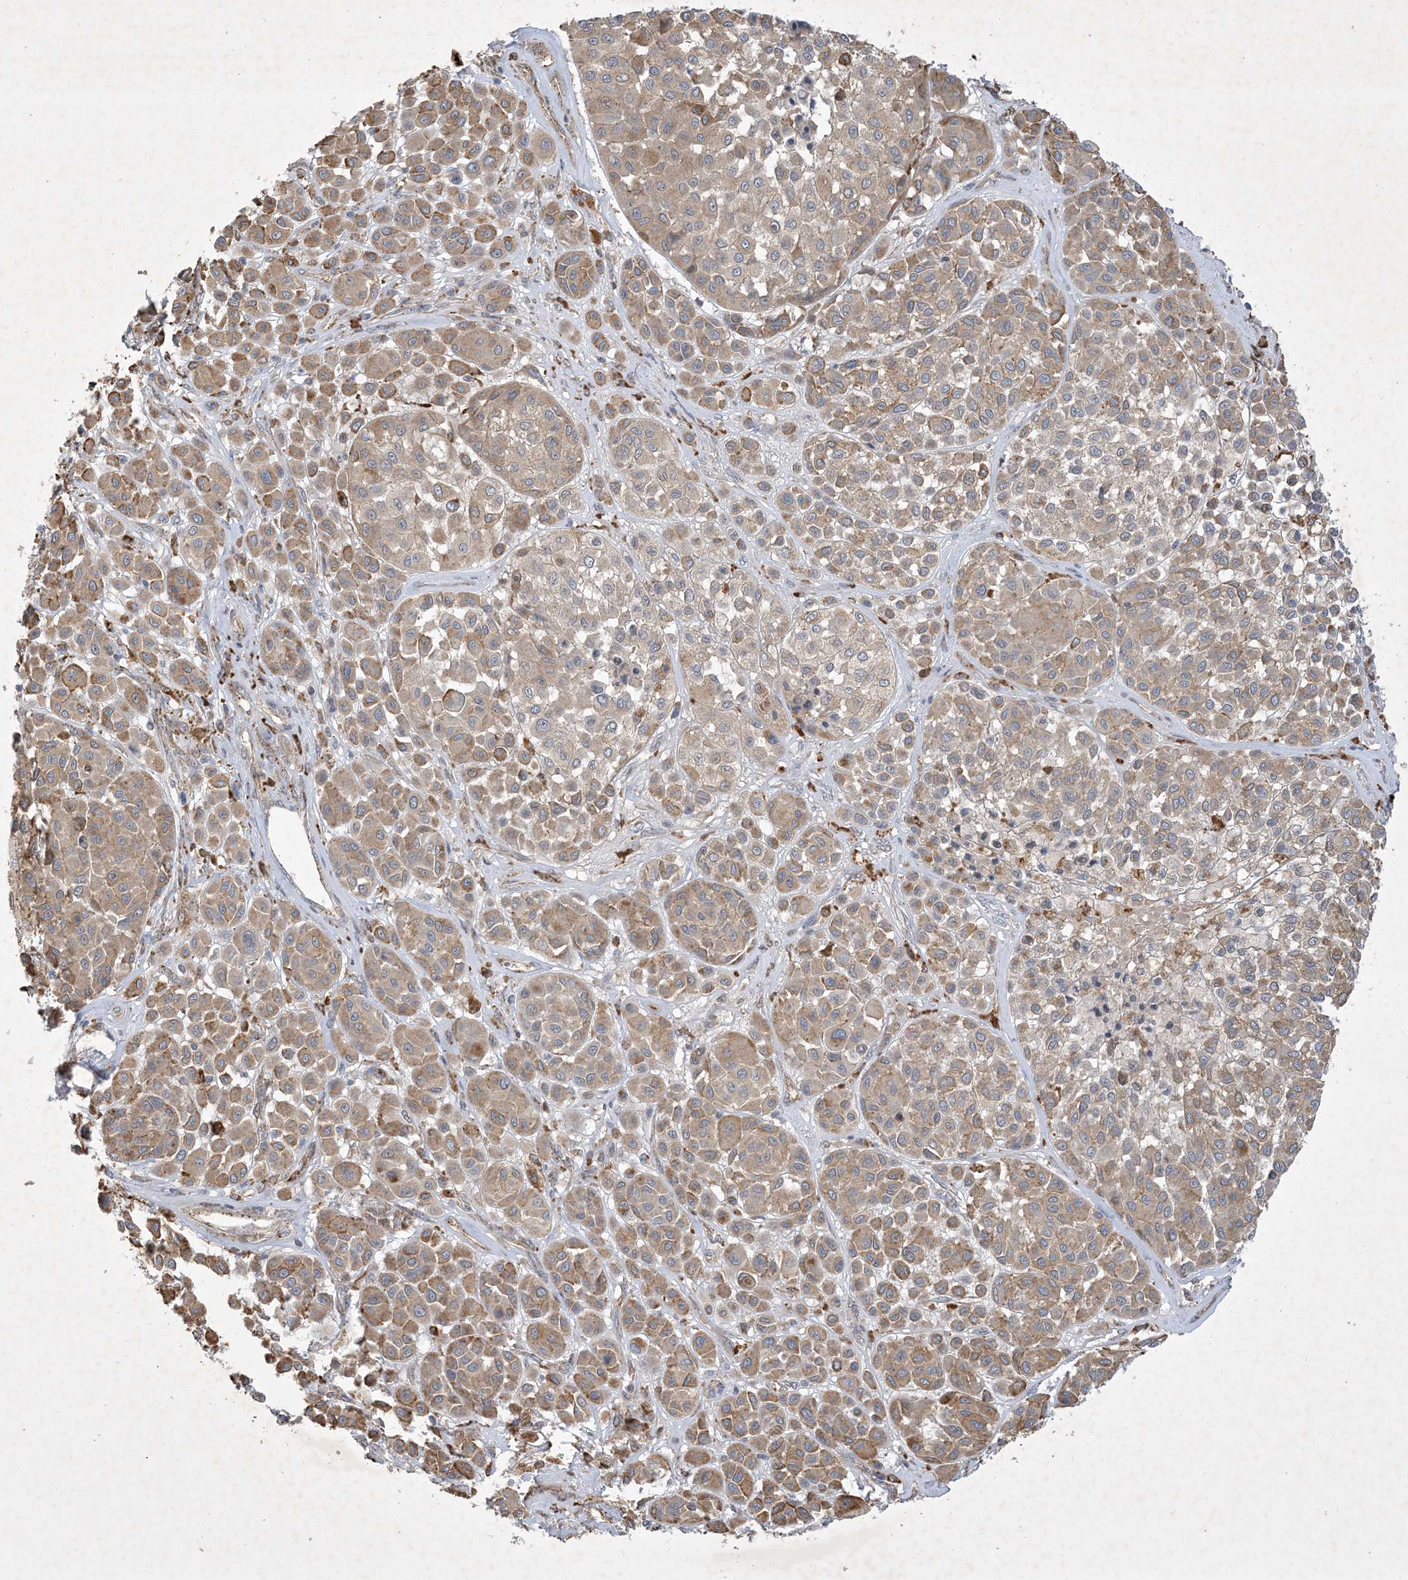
{"staining": {"intensity": "weak", "quantity": ">75%", "location": "cytoplasmic/membranous"}, "tissue": "melanoma", "cell_type": "Tumor cells", "image_type": "cancer", "snomed": [{"axis": "morphology", "description": "Malignant melanoma, Metastatic site"}, {"axis": "topography", "description": "Soft tissue"}], "caption": "A brown stain highlights weak cytoplasmic/membranous staining of a protein in human malignant melanoma (metastatic site) tumor cells.", "gene": "MRPS18A", "patient": {"sex": "male", "age": 41}}